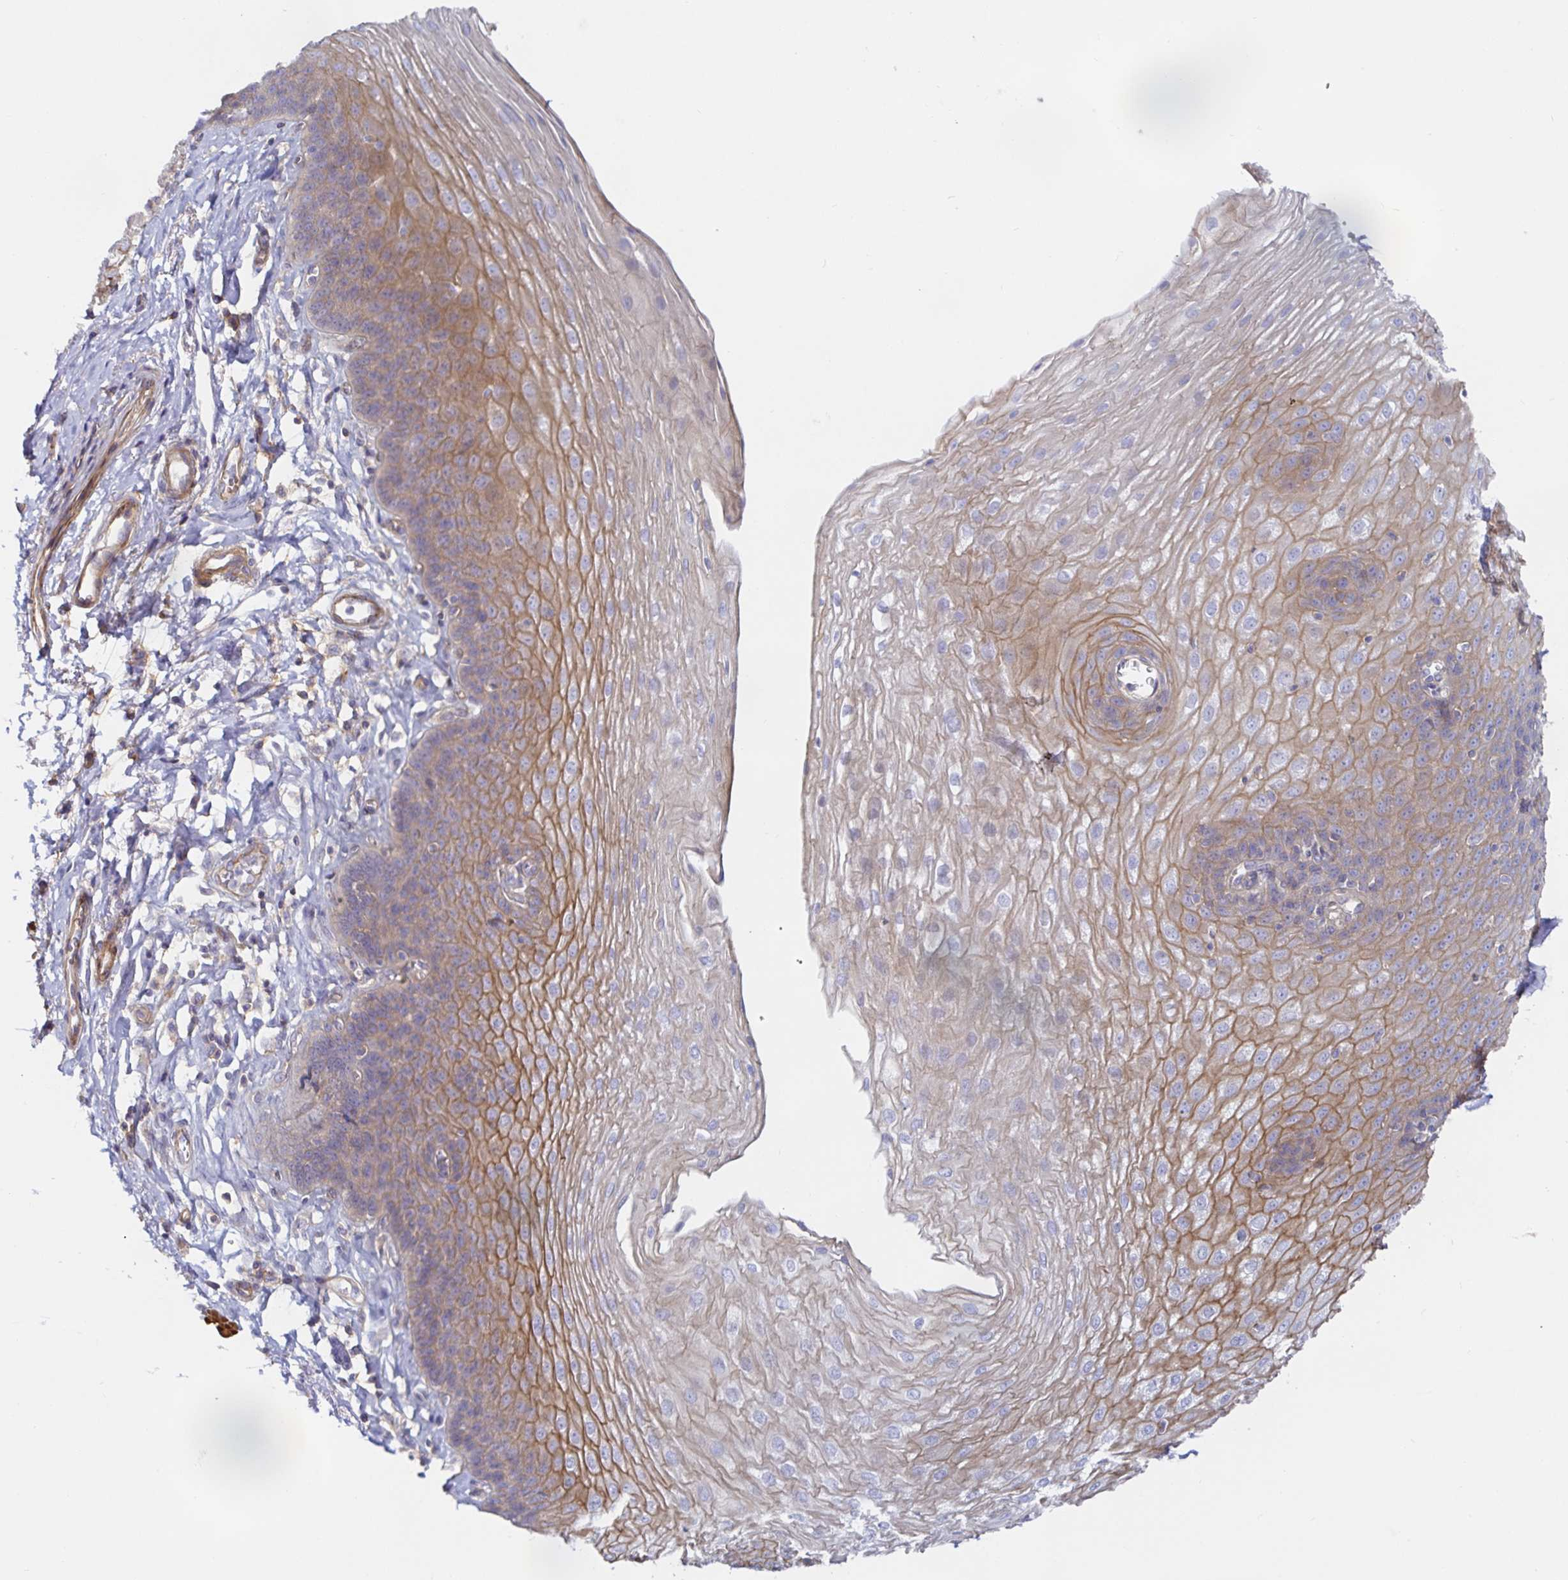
{"staining": {"intensity": "moderate", "quantity": "25%-75%", "location": "cytoplasmic/membranous"}, "tissue": "esophagus", "cell_type": "Squamous epithelial cells", "image_type": "normal", "snomed": [{"axis": "morphology", "description": "Normal tissue, NOS"}, {"axis": "topography", "description": "Esophagus"}], "caption": "IHC staining of unremarkable esophagus, which exhibits medium levels of moderate cytoplasmic/membranous positivity in approximately 25%-75% of squamous epithelial cells indicating moderate cytoplasmic/membranous protein expression. The staining was performed using DAB (brown) for protein detection and nuclei were counterstained in hematoxylin (blue).", "gene": "METTL22", "patient": {"sex": "female", "age": 81}}